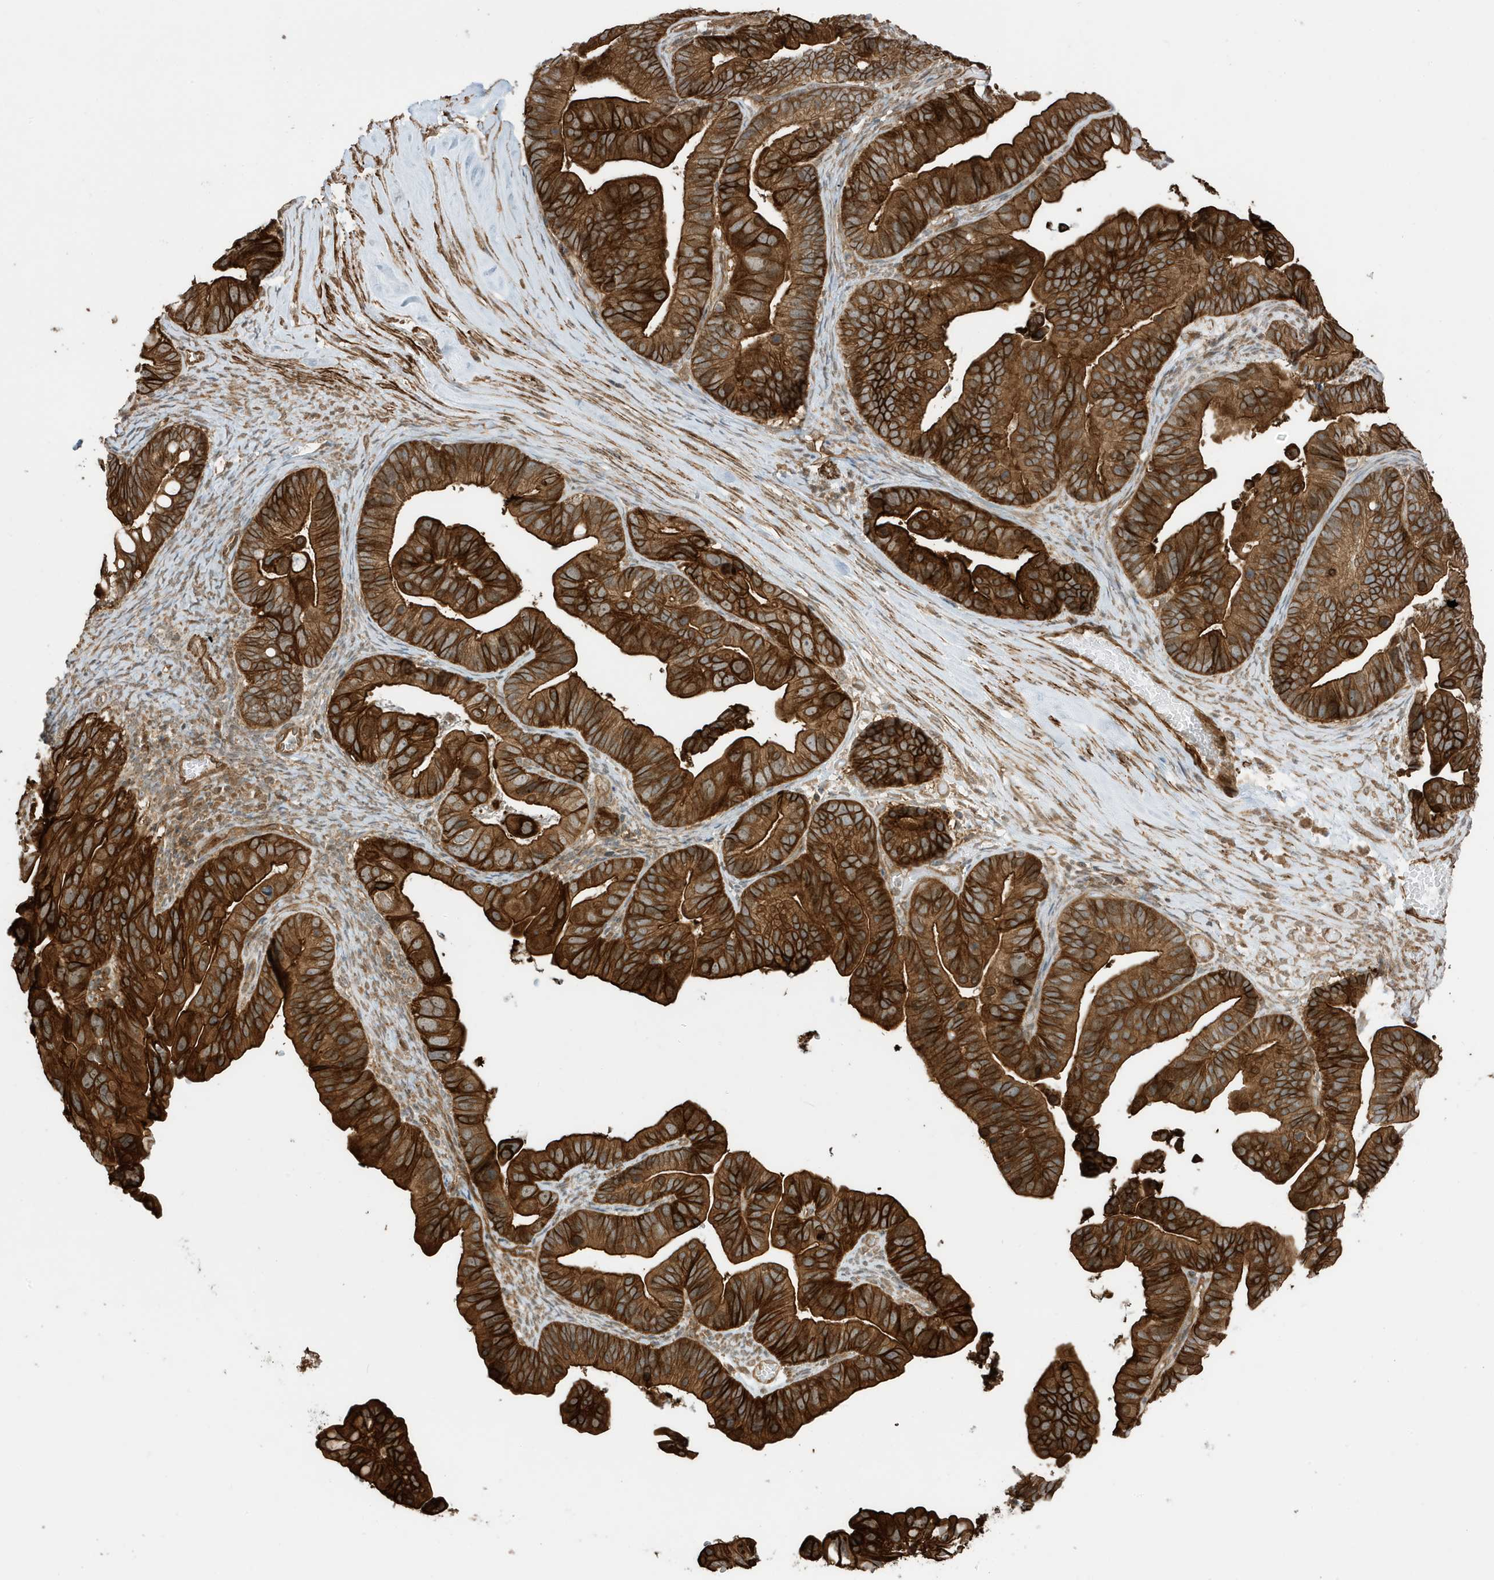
{"staining": {"intensity": "strong", "quantity": ">75%", "location": "cytoplasmic/membranous"}, "tissue": "ovarian cancer", "cell_type": "Tumor cells", "image_type": "cancer", "snomed": [{"axis": "morphology", "description": "Cystadenocarcinoma, serous, NOS"}, {"axis": "topography", "description": "Ovary"}], "caption": "Immunohistochemistry (IHC) image of human serous cystadenocarcinoma (ovarian) stained for a protein (brown), which exhibits high levels of strong cytoplasmic/membranous positivity in about >75% of tumor cells.", "gene": "CDC42EP3", "patient": {"sex": "female", "age": 56}}